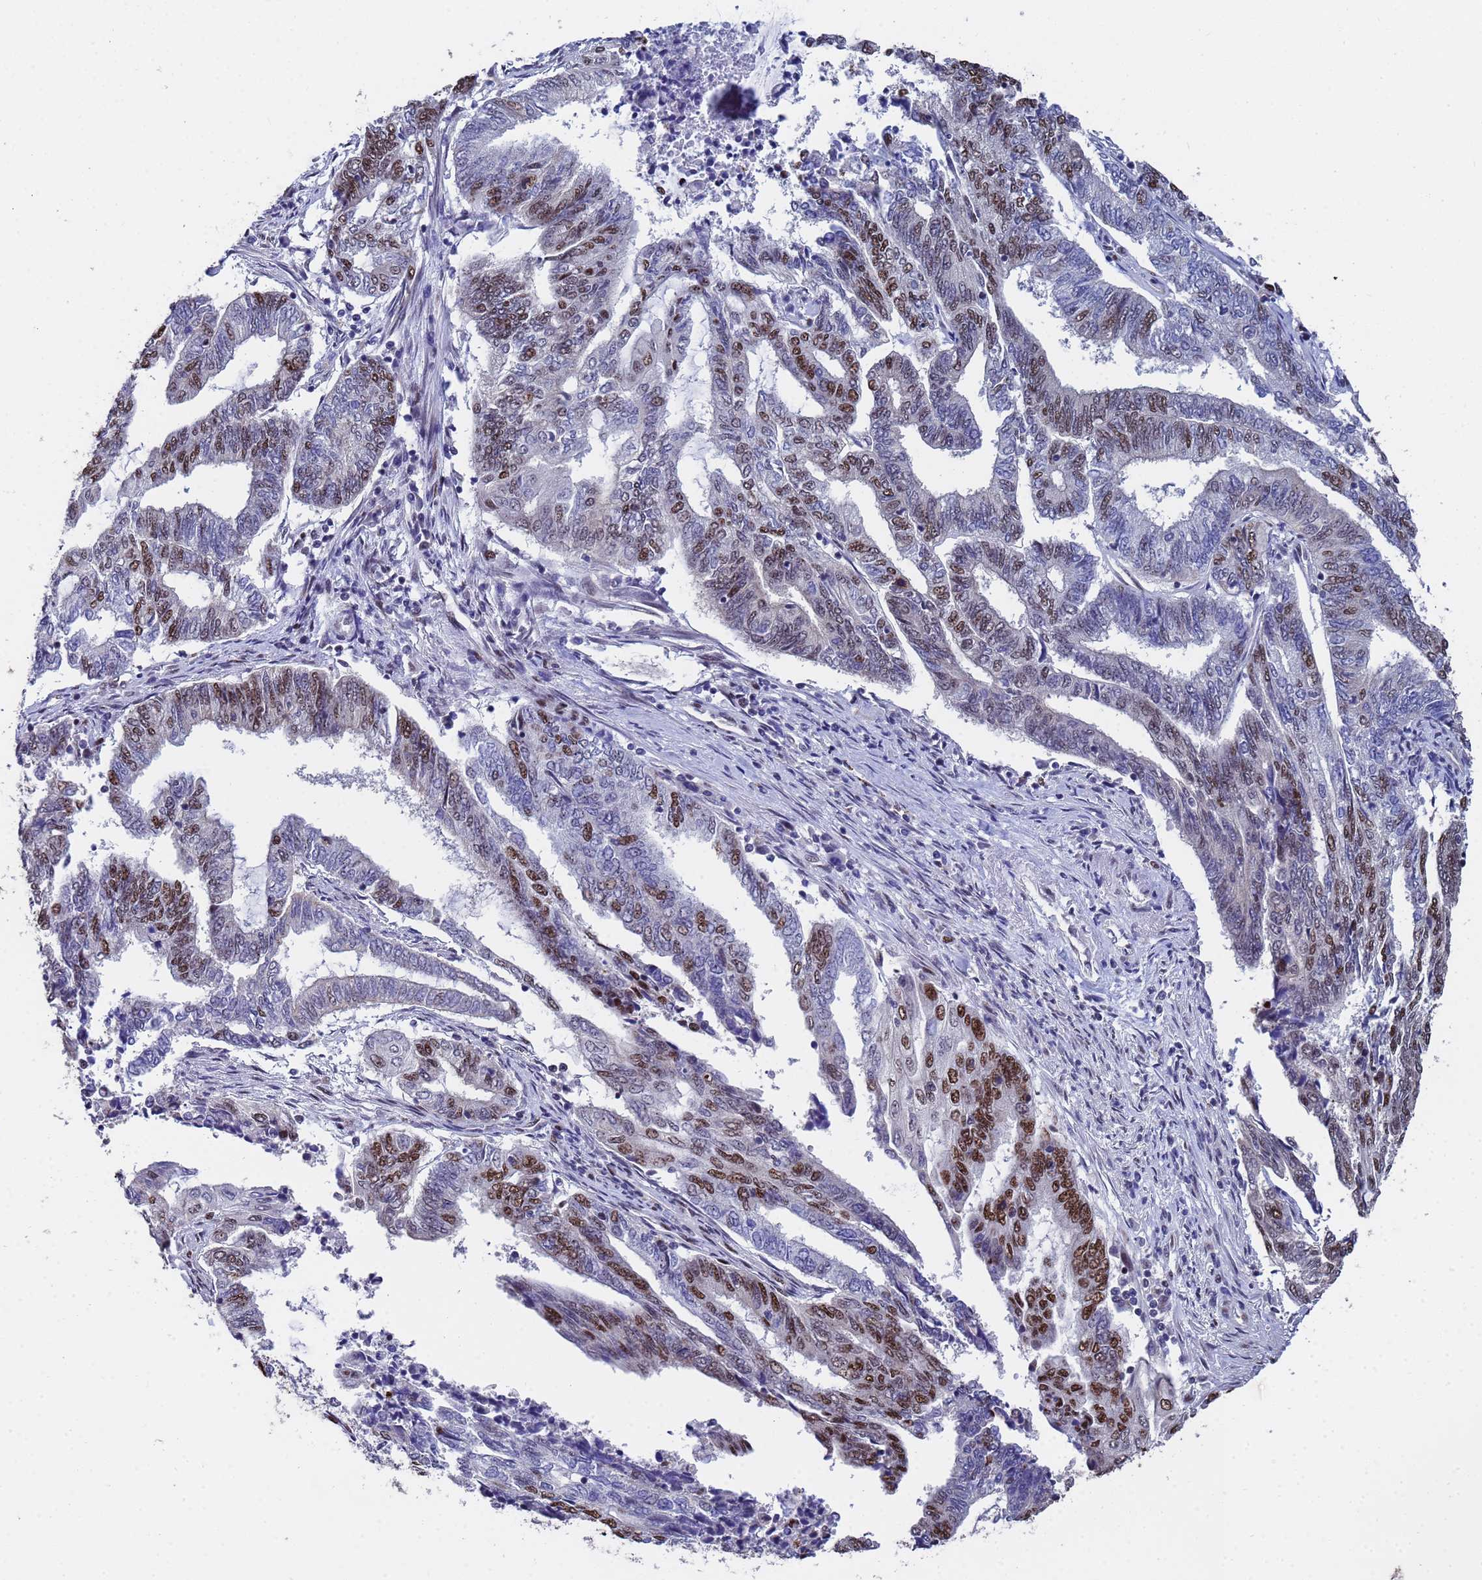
{"staining": {"intensity": "strong", "quantity": "25%-75%", "location": "nuclear"}, "tissue": "endometrial cancer", "cell_type": "Tumor cells", "image_type": "cancer", "snomed": [{"axis": "morphology", "description": "Adenocarcinoma, NOS"}, {"axis": "topography", "description": "Uterus"}, {"axis": "topography", "description": "Endometrium"}], "caption": "About 25%-75% of tumor cells in endometrial cancer exhibit strong nuclear protein positivity as visualized by brown immunohistochemical staining.", "gene": "SF3B2", "patient": {"sex": "female", "age": 70}}